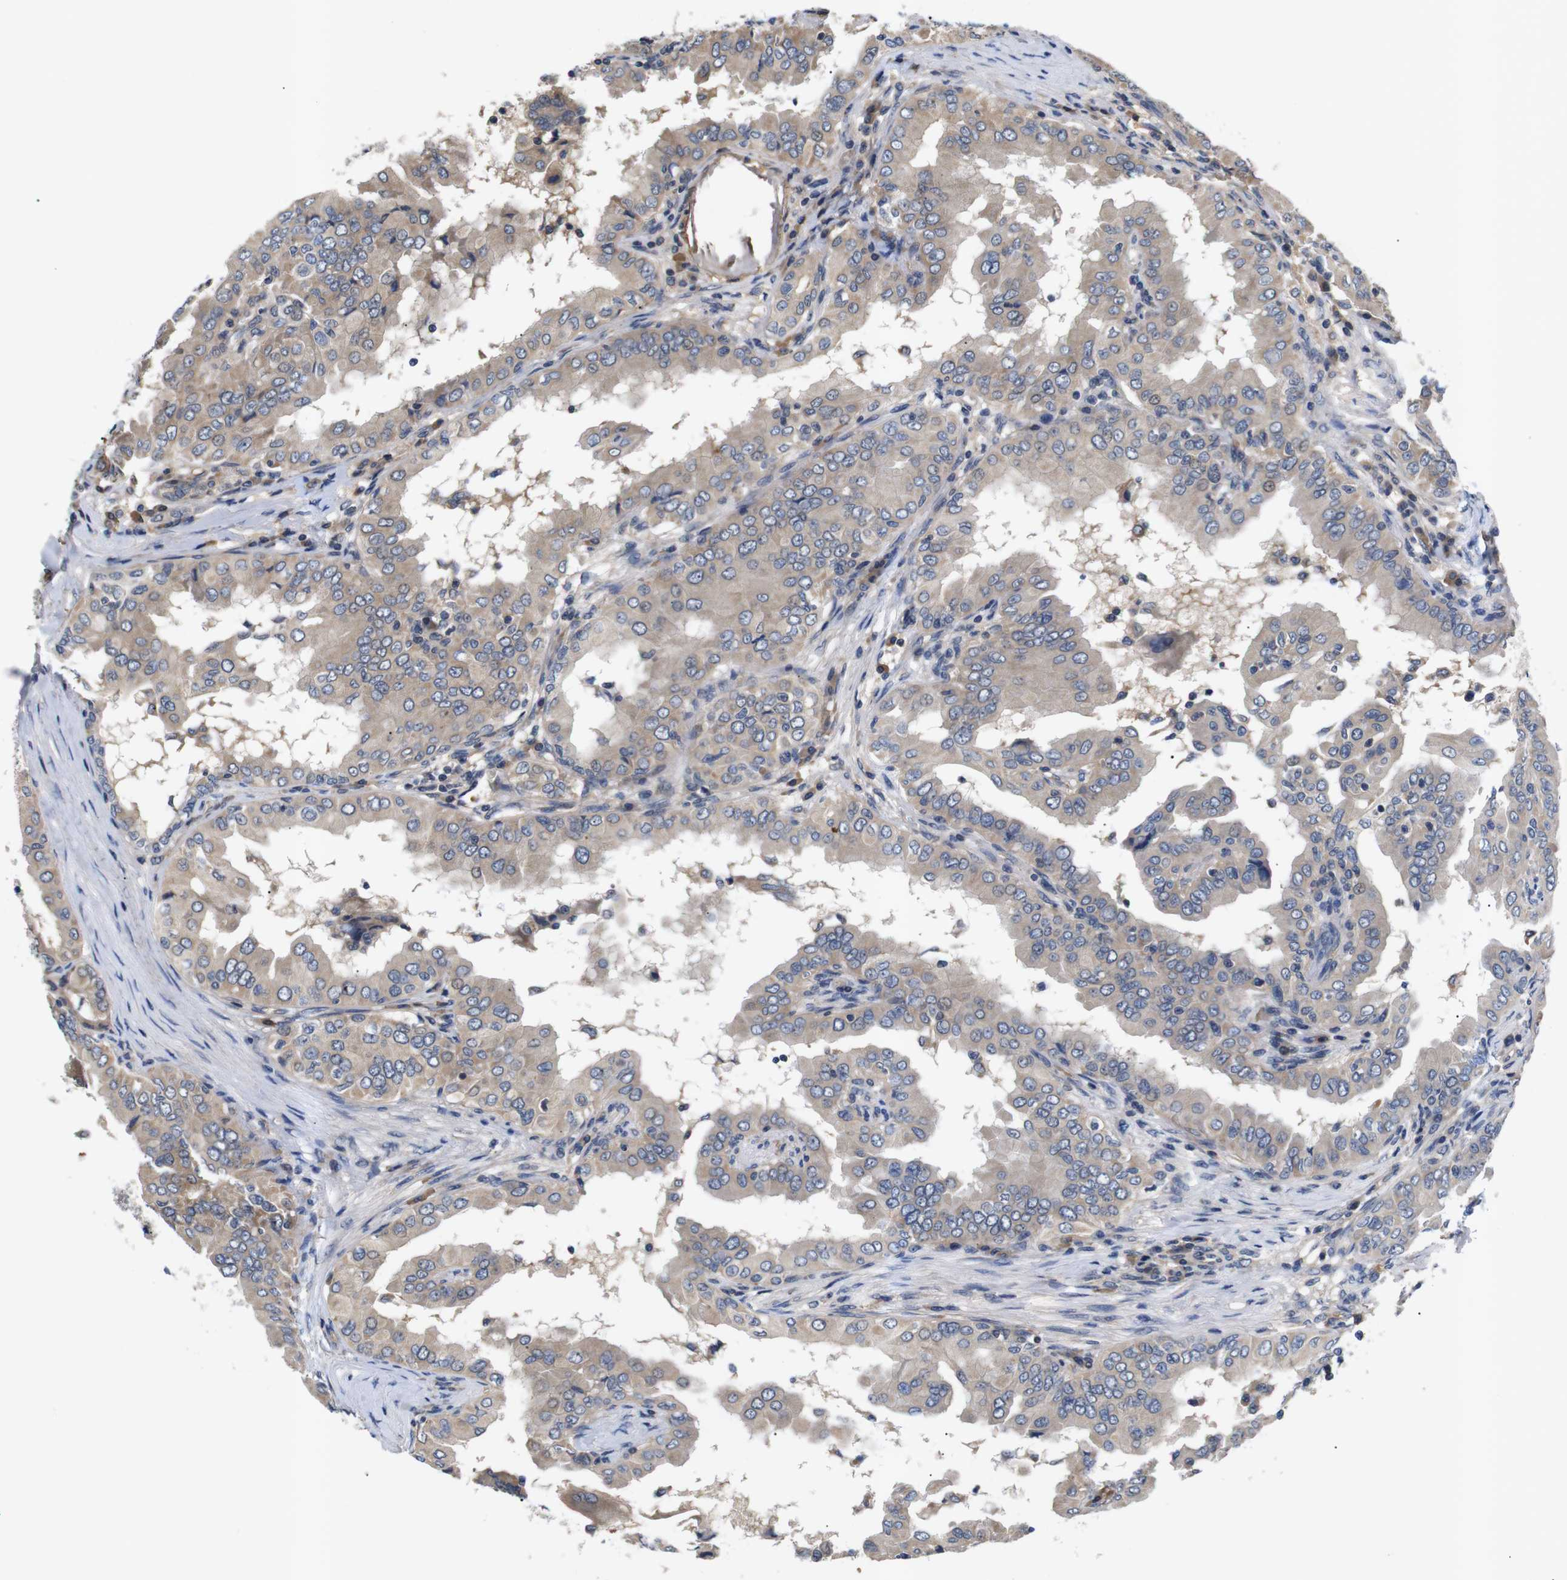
{"staining": {"intensity": "moderate", "quantity": ">75%", "location": "cytoplasmic/membranous"}, "tissue": "thyroid cancer", "cell_type": "Tumor cells", "image_type": "cancer", "snomed": [{"axis": "morphology", "description": "Papillary adenocarcinoma, NOS"}, {"axis": "topography", "description": "Thyroid gland"}], "caption": "About >75% of tumor cells in human thyroid cancer show moderate cytoplasmic/membranous protein expression as visualized by brown immunohistochemical staining.", "gene": "RIPK1", "patient": {"sex": "male", "age": 33}}